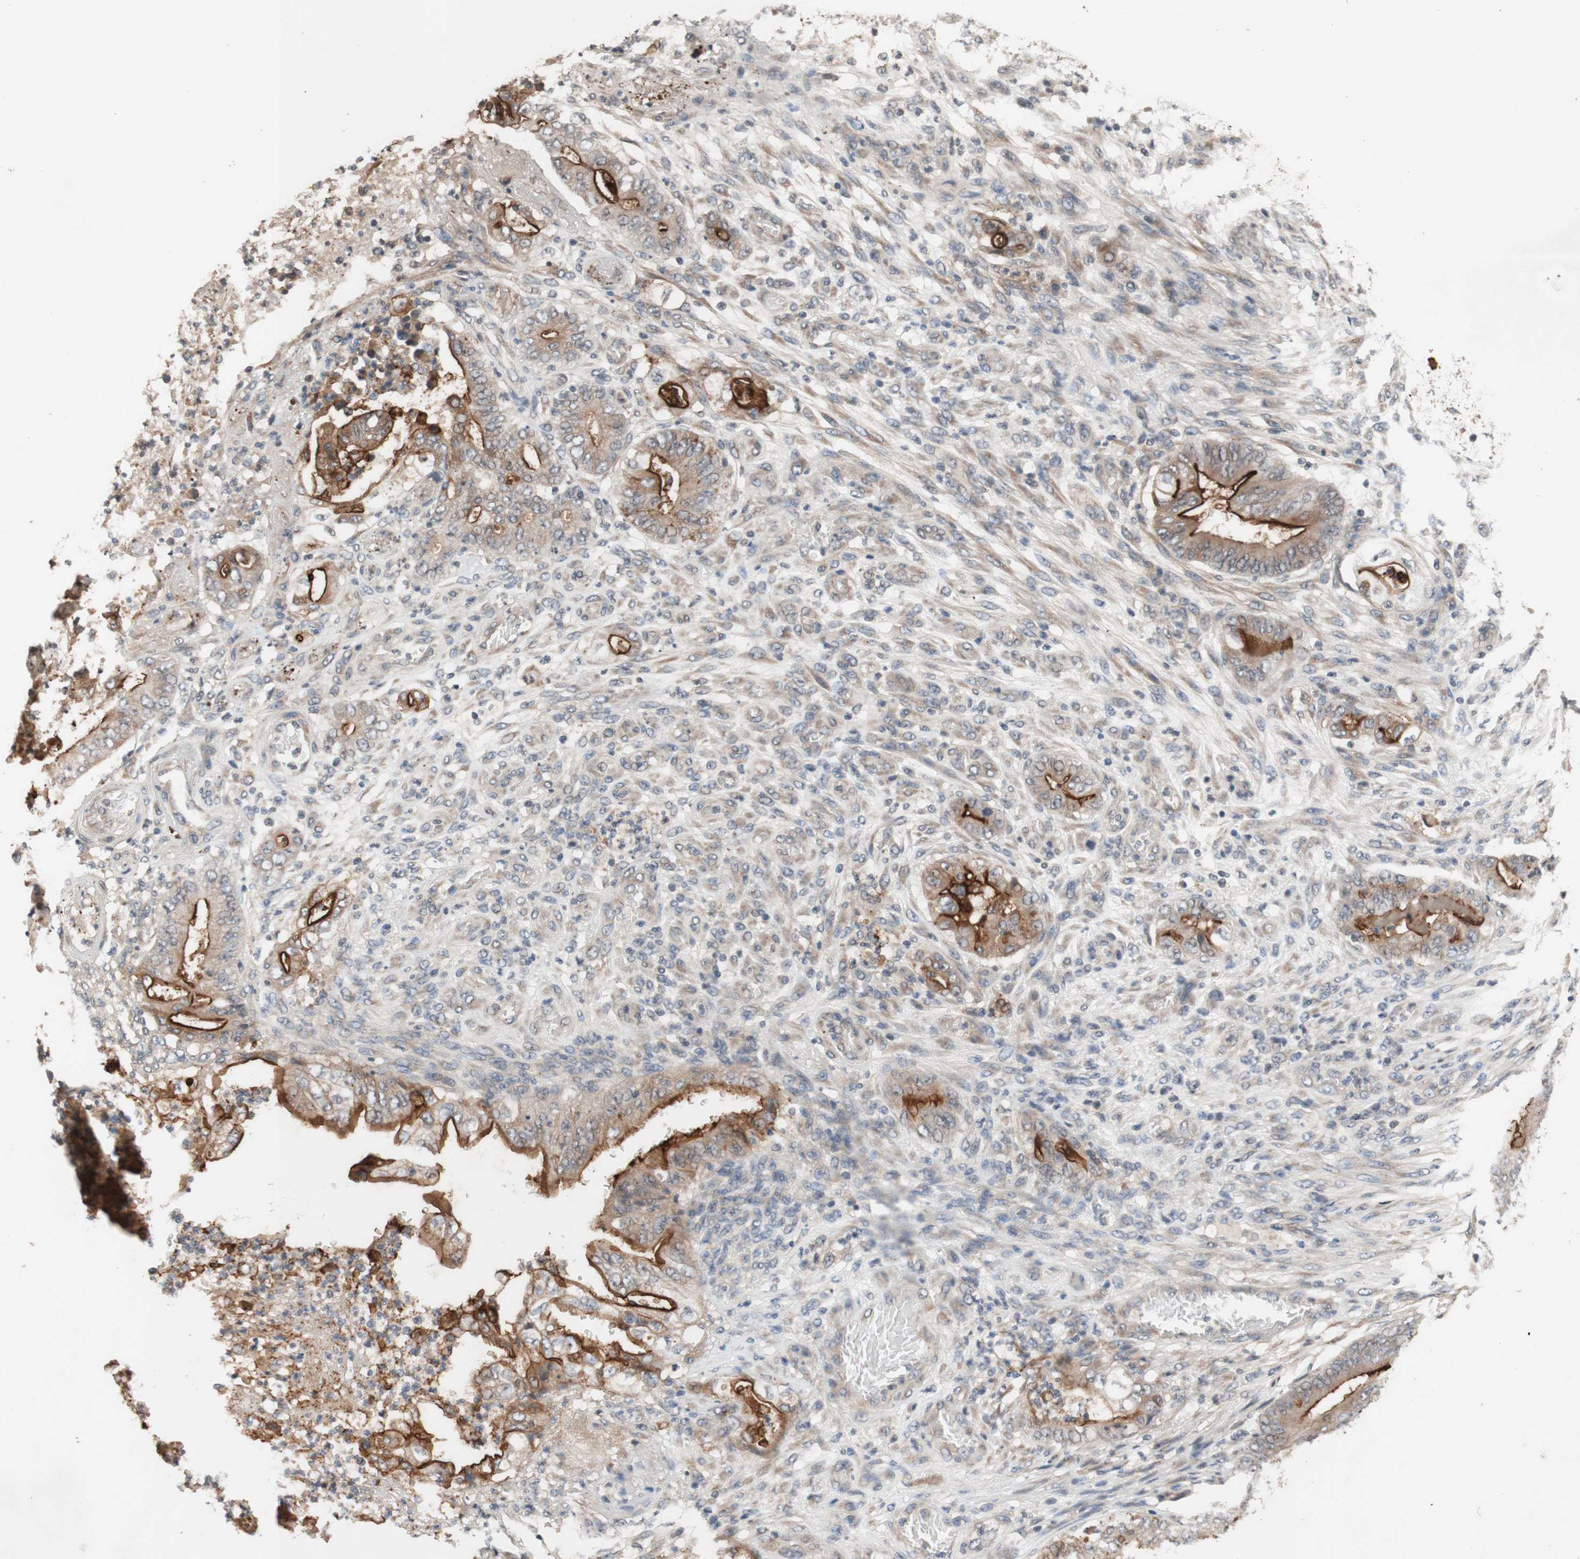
{"staining": {"intensity": "strong", "quantity": ">75%", "location": "cytoplasmic/membranous"}, "tissue": "stomach cancer", "cell_type": "Tumor cells", "image_type": "cancer", "snomed": [{"axis": "morphology", "description": "Adenocarcinoma, NOS"}, {"axis": "topography", "description": "Stomach"}], "caption": "This is an image of immunohistochemistry staining of stomach cancer (adenocarcinoma), which shows strong staining in the cytoplasmic/membranous of tumor cells.", "gene": "CD55", "patient": {"sex": "female", "age": 73}}